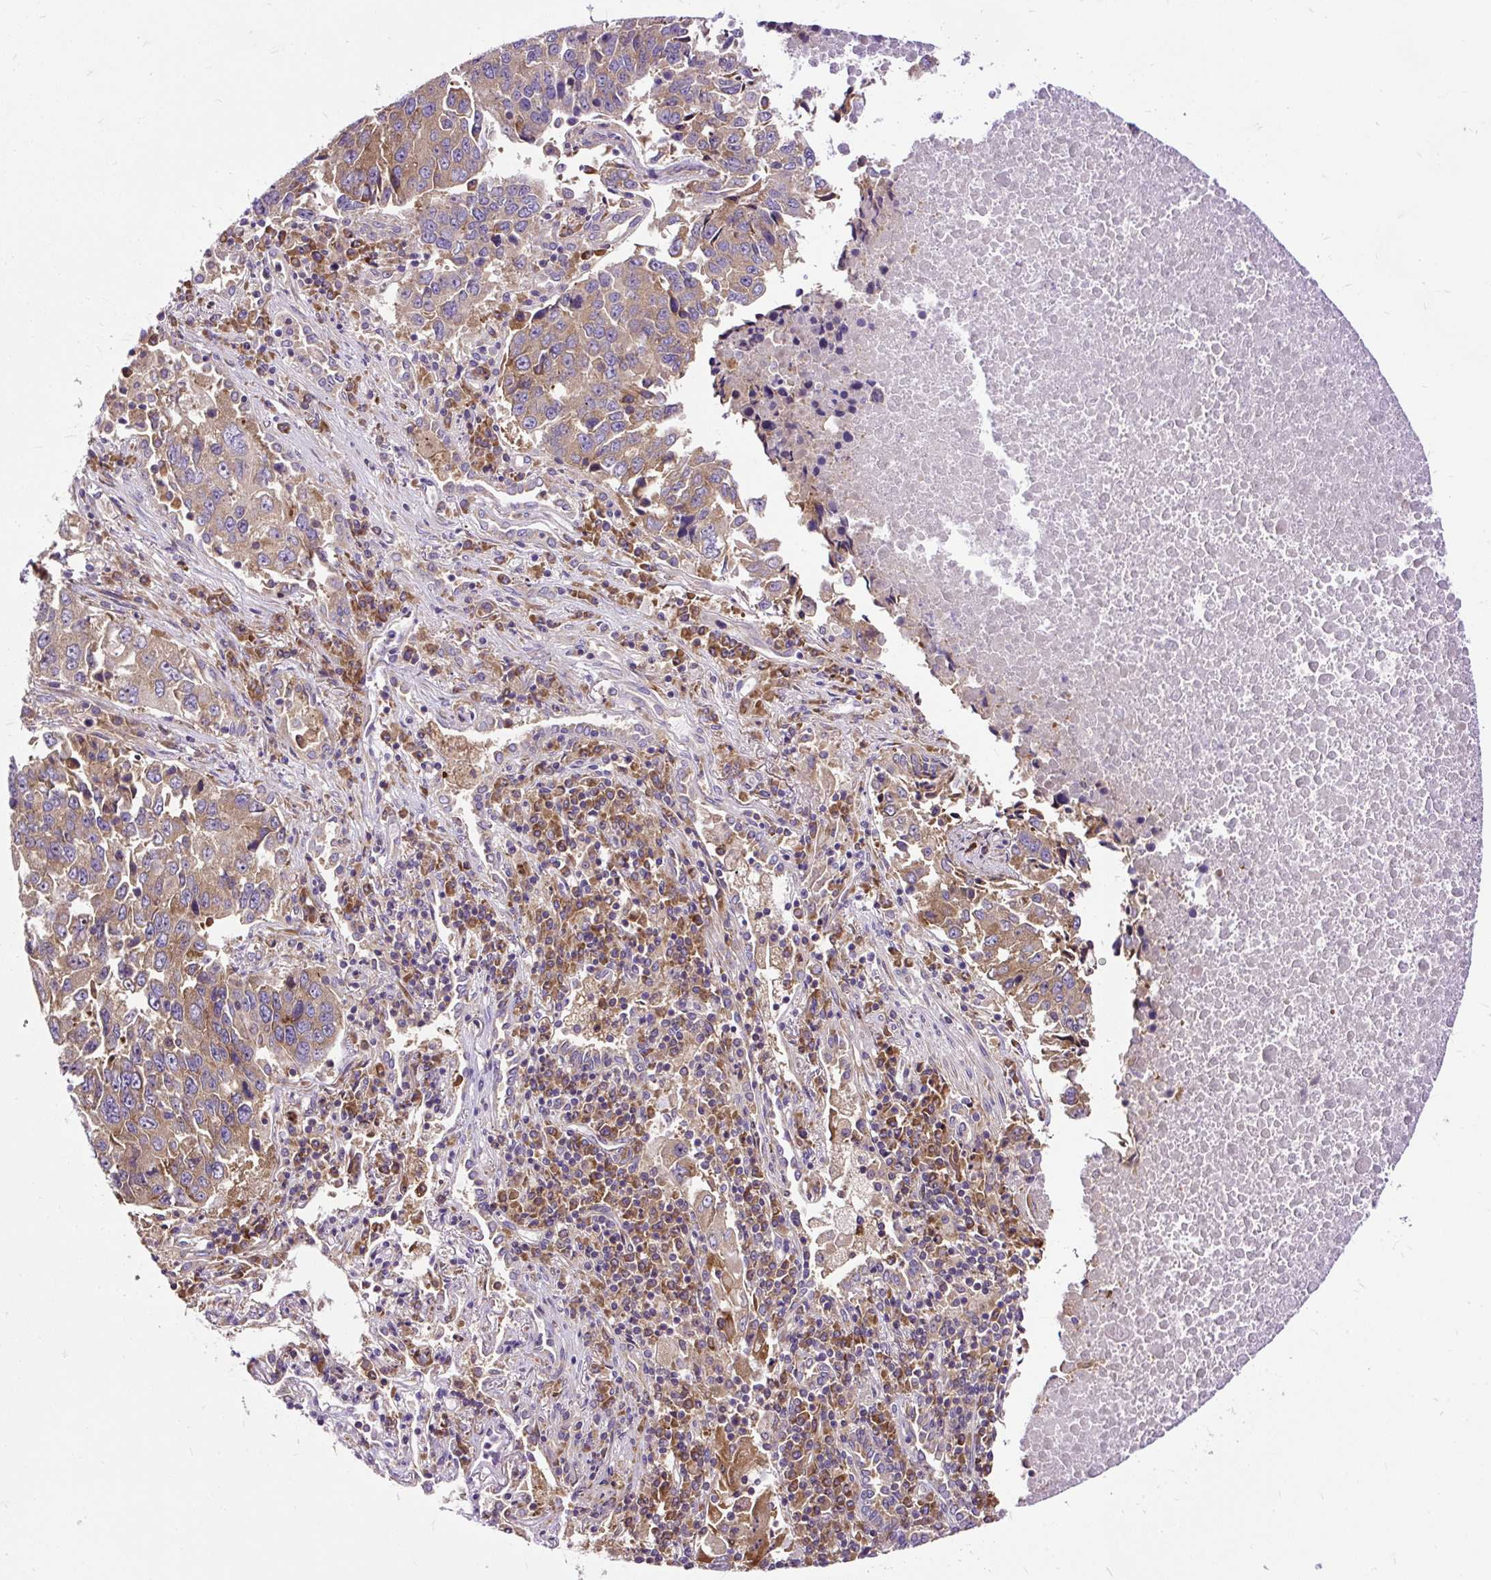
{"staining": {"intensity": "moderate", "quantity": ">75%", "location": "cytoplasmic/membranous"}, "tissue": "lung cancer", "cell_type": "Tumor cells", "image_type": "cancer", "snomed": [{"axis": "morphology", "description": "Squamous cell carcinoma, NOS"}, {"axis": "topography", "description": "Lung"}], "caption": "Tumor cells display moderate cytoplasmic/membranous expression in about >75% of cells in lung cancer (squamous cell carcinoma). (DAB = brown stain, brightfield microscopy at high magnification).", "gene": "RPS5", "patient": {"sex": "female", "age": 66}}